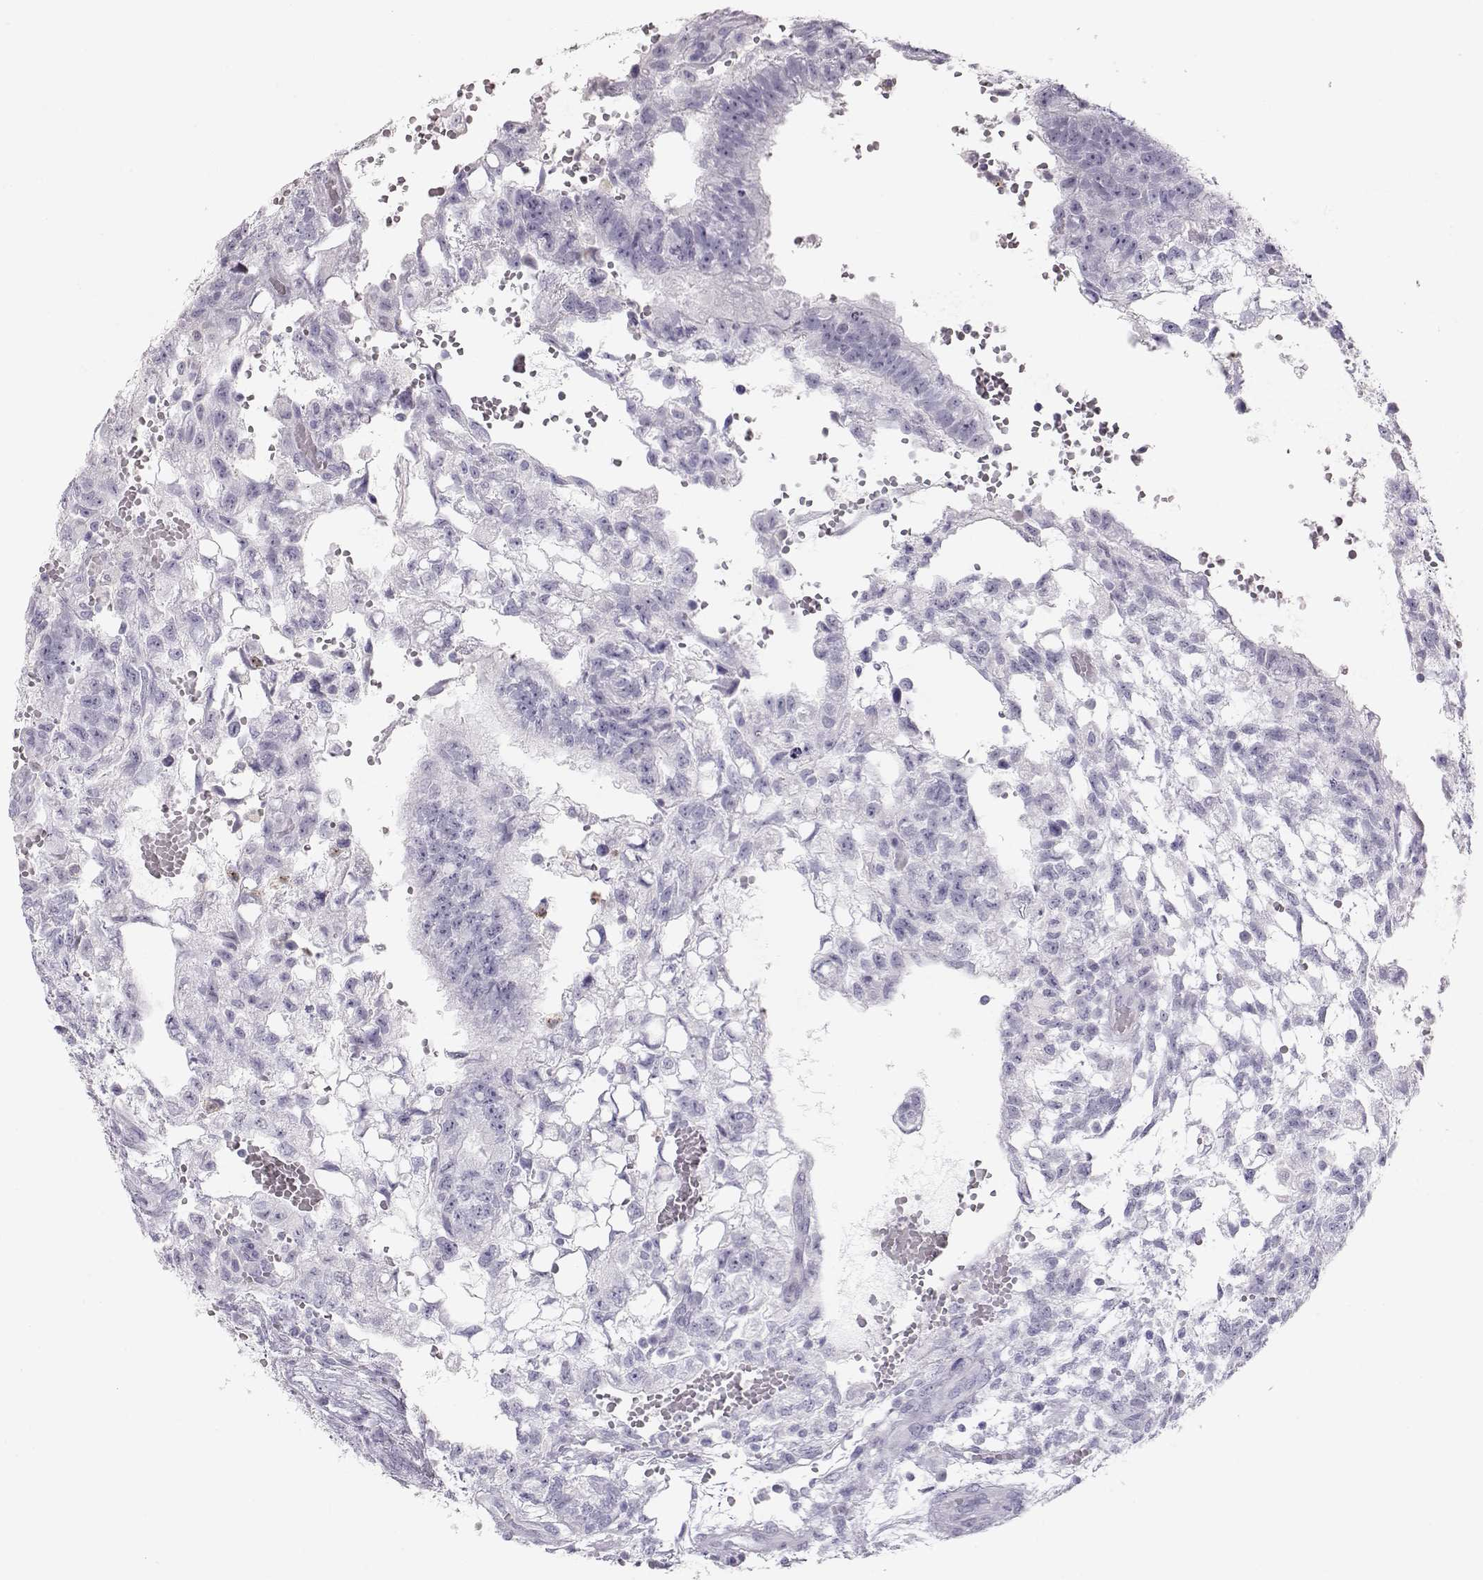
{"staining": {"intensity": "negative", "quantity": "none", "location": "none"}, "tissue": "testis cancer", "cell_type": "Tumor cells", "image_type": "cancer", "snomed": [{"axis": "morphology", "description": "Carcinoma, Embryonal, NOS"}, {"axis": "topography", "description": "Testis"}], "caption": "Tumor cells show no significant positivity in embryonal carcinoma (testis).", "gene": "MIP", "patient": {"sex": "male", "age": 32}}